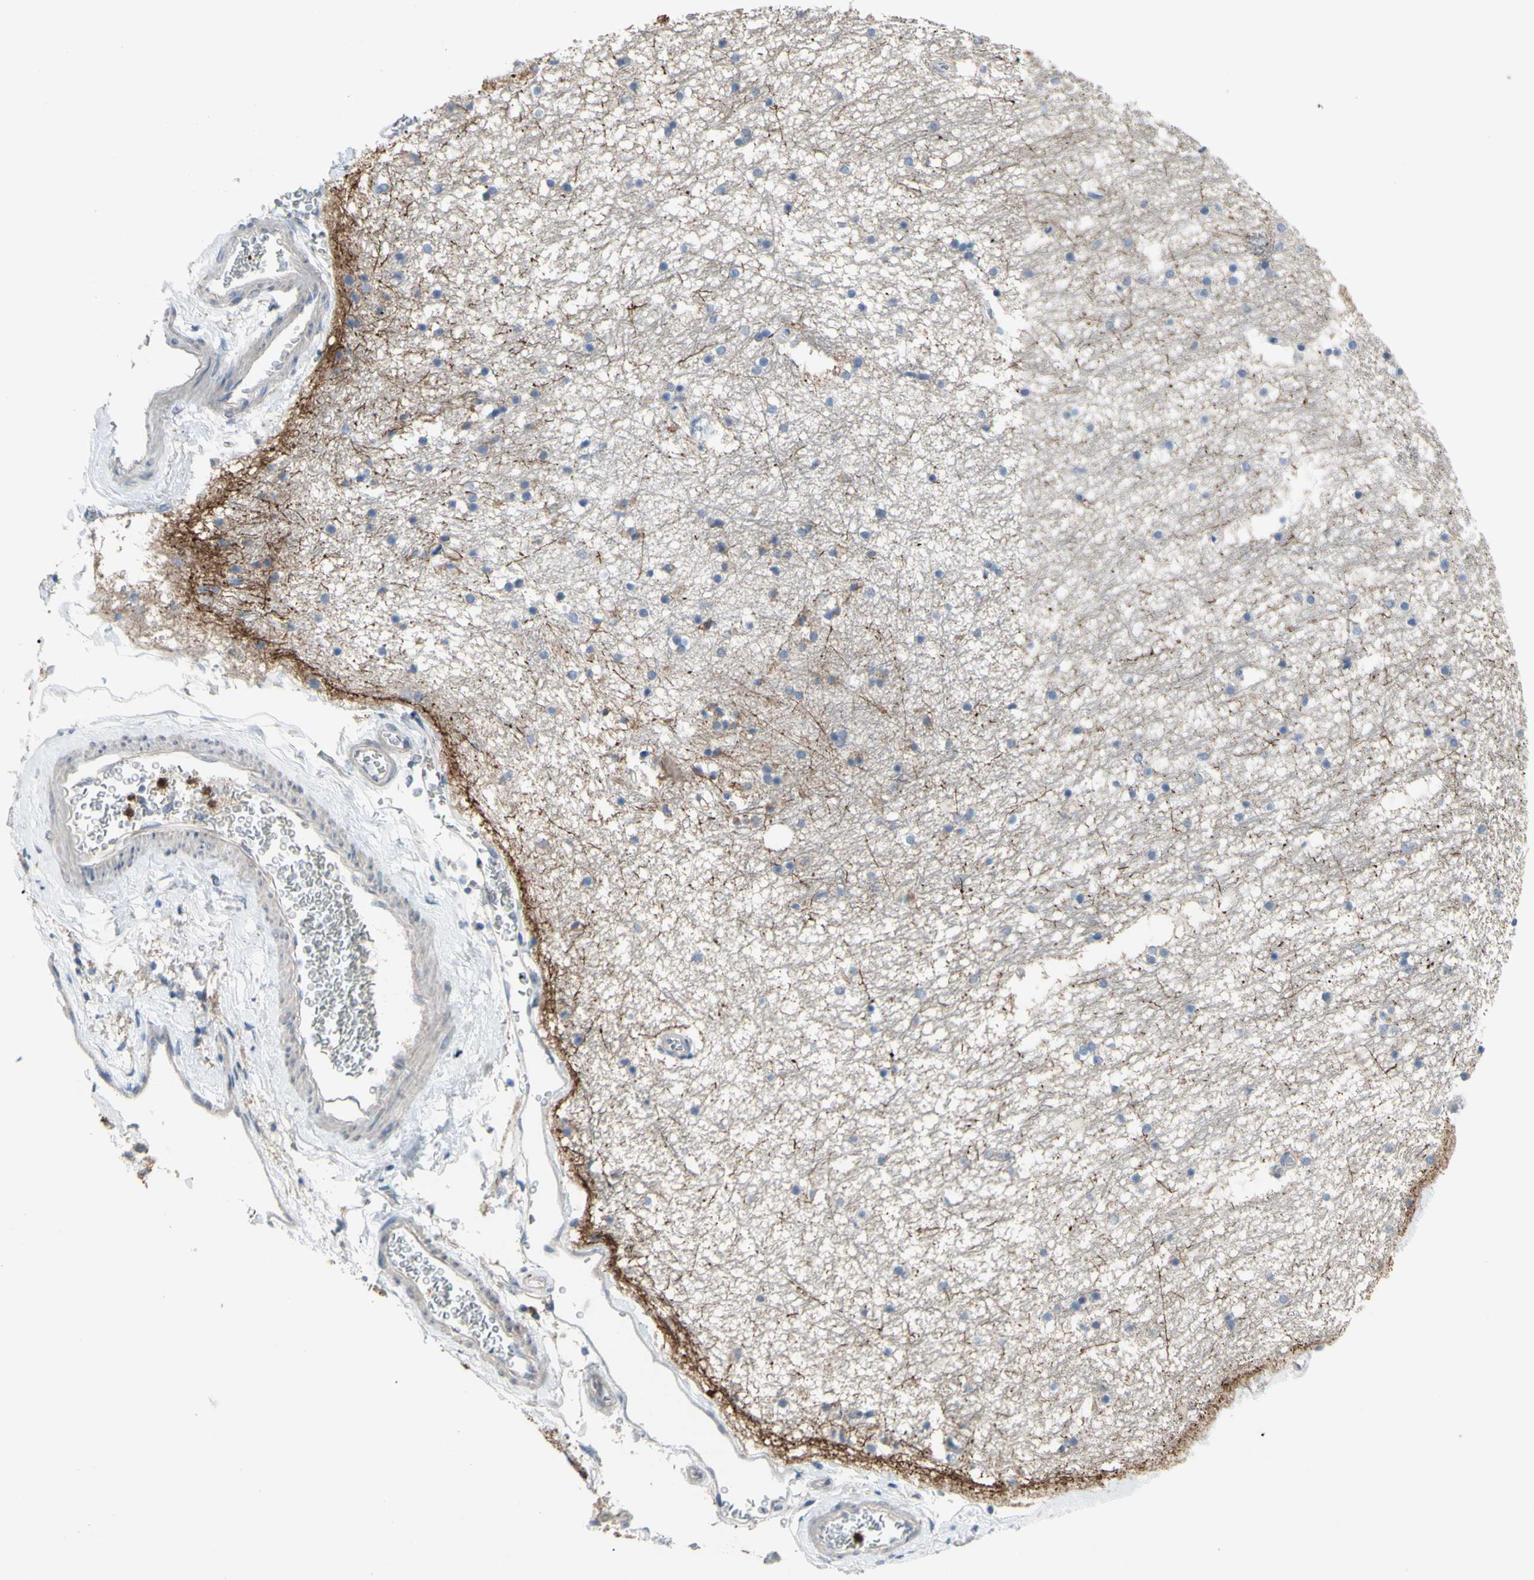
{"staining": {"intensity": "negative", "quantity": "none", "location": "none"}, "tissue": "hippocampus", "cell_type": "Glial cells", "image_type": "normal", "snomed": [{"axis": "morphology", "description": "Normal tissue, NOS"}, {"axis": "topography", "description": "Hippocampus"}], "caption": "Protein analysis of benign hippocampus demonstrates no significant positivity in glial cells.", "gene": "GRAMD2B", "patient": {"sex": "male", "age": 45}}